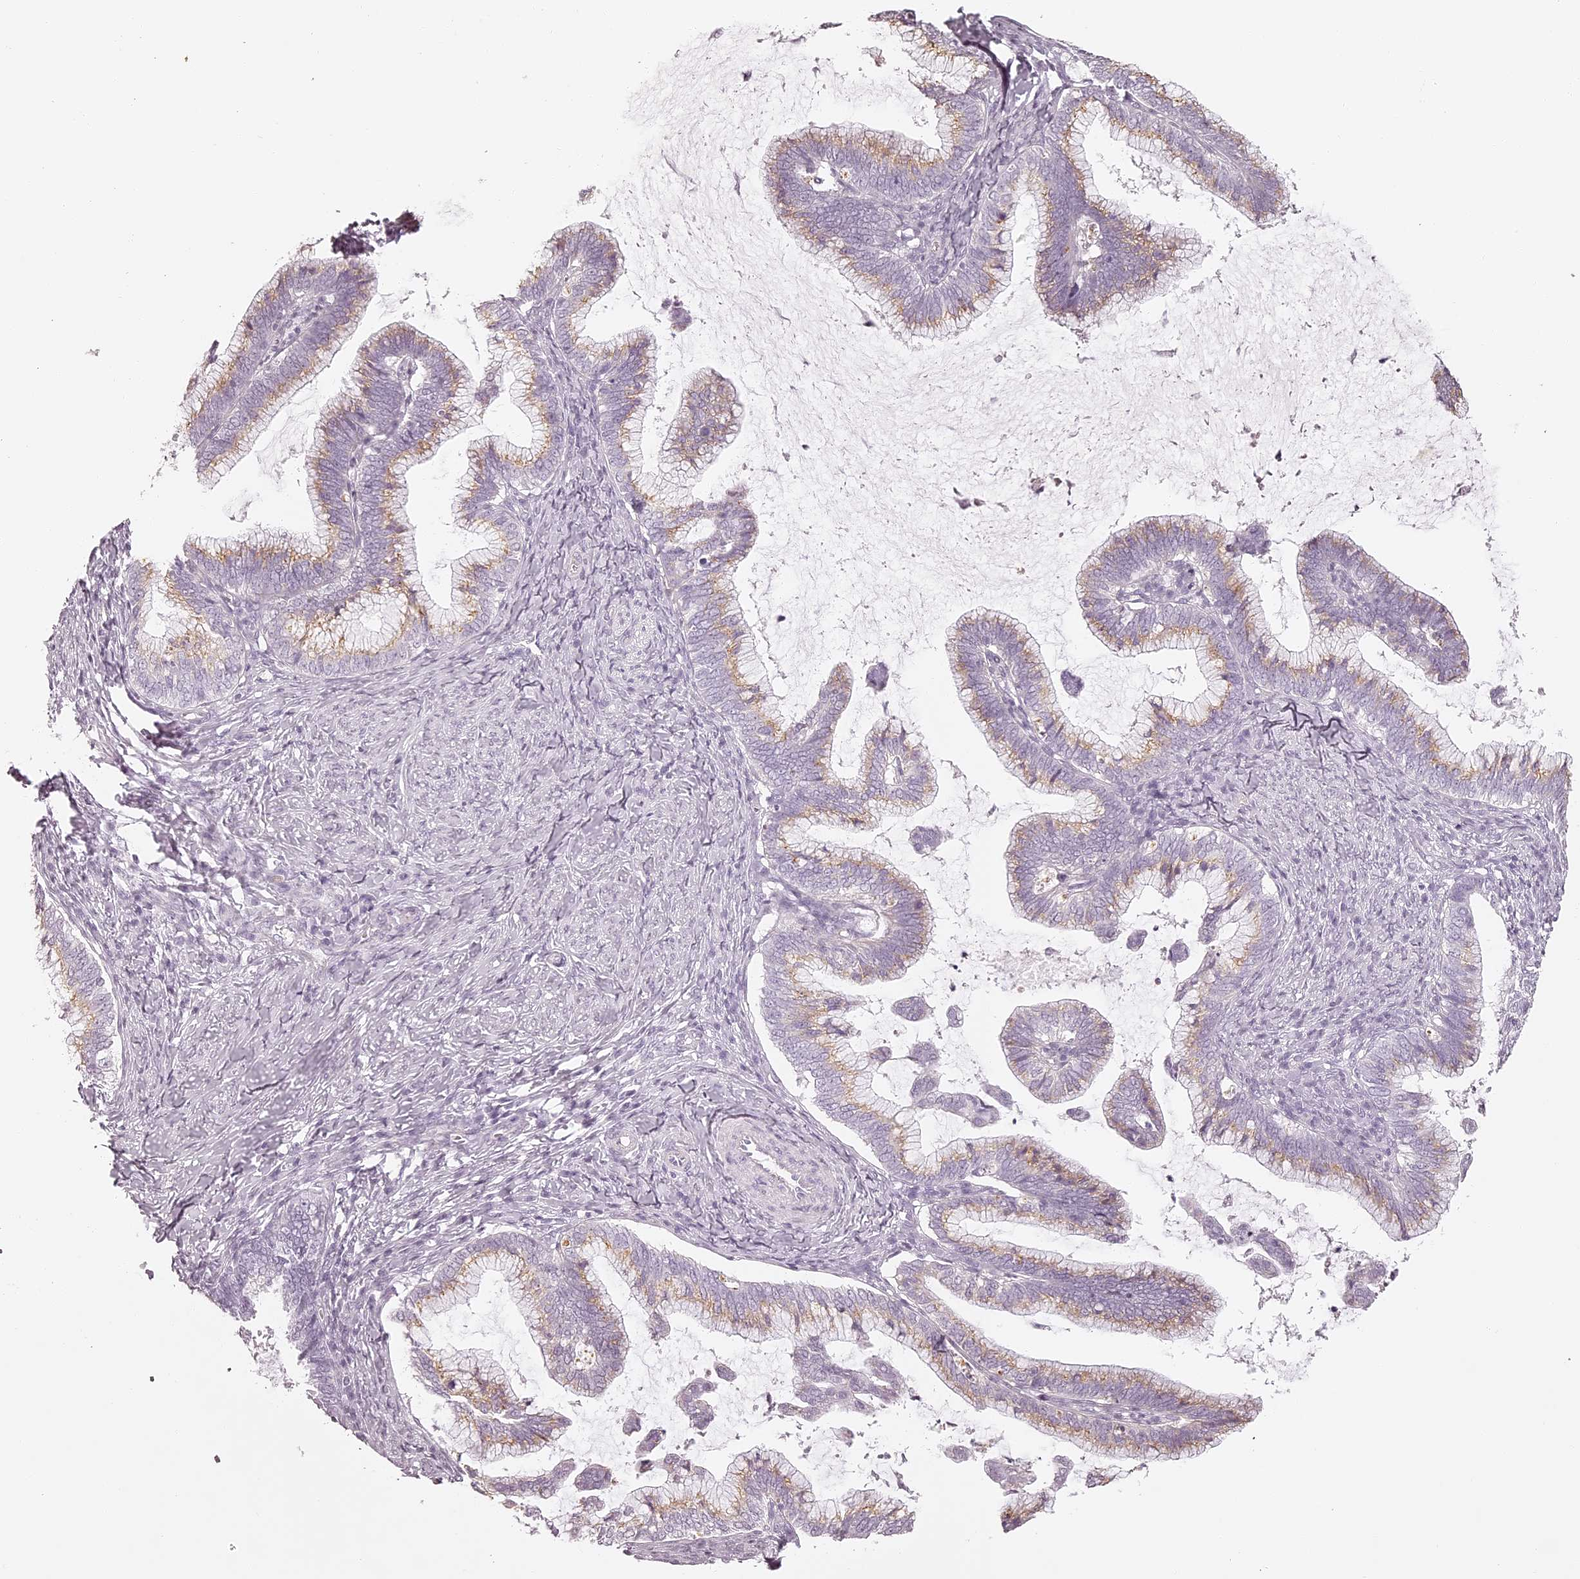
{"staining": {"intensity": "weak", "quantity": ">75%", "location": "cytoplasmic/membranous"}, "tissue": "cervical cancer", "cell_type": "Tumor cells", "image_type": "cancer", "snomed": [{"axis": "morphology", "description": "Adenocarcinoma, NOS"}, {"axis": "topography", "description": "Cervix"}], "caption": "Cervical adenocarcinoma stained for a protein (brown) displays weak cytoplasmic/membranous positive staining in approximately >75% of tumor cells.", "gene": "ELAPOR1", "patient": {"sex": "female", "age": 36}}